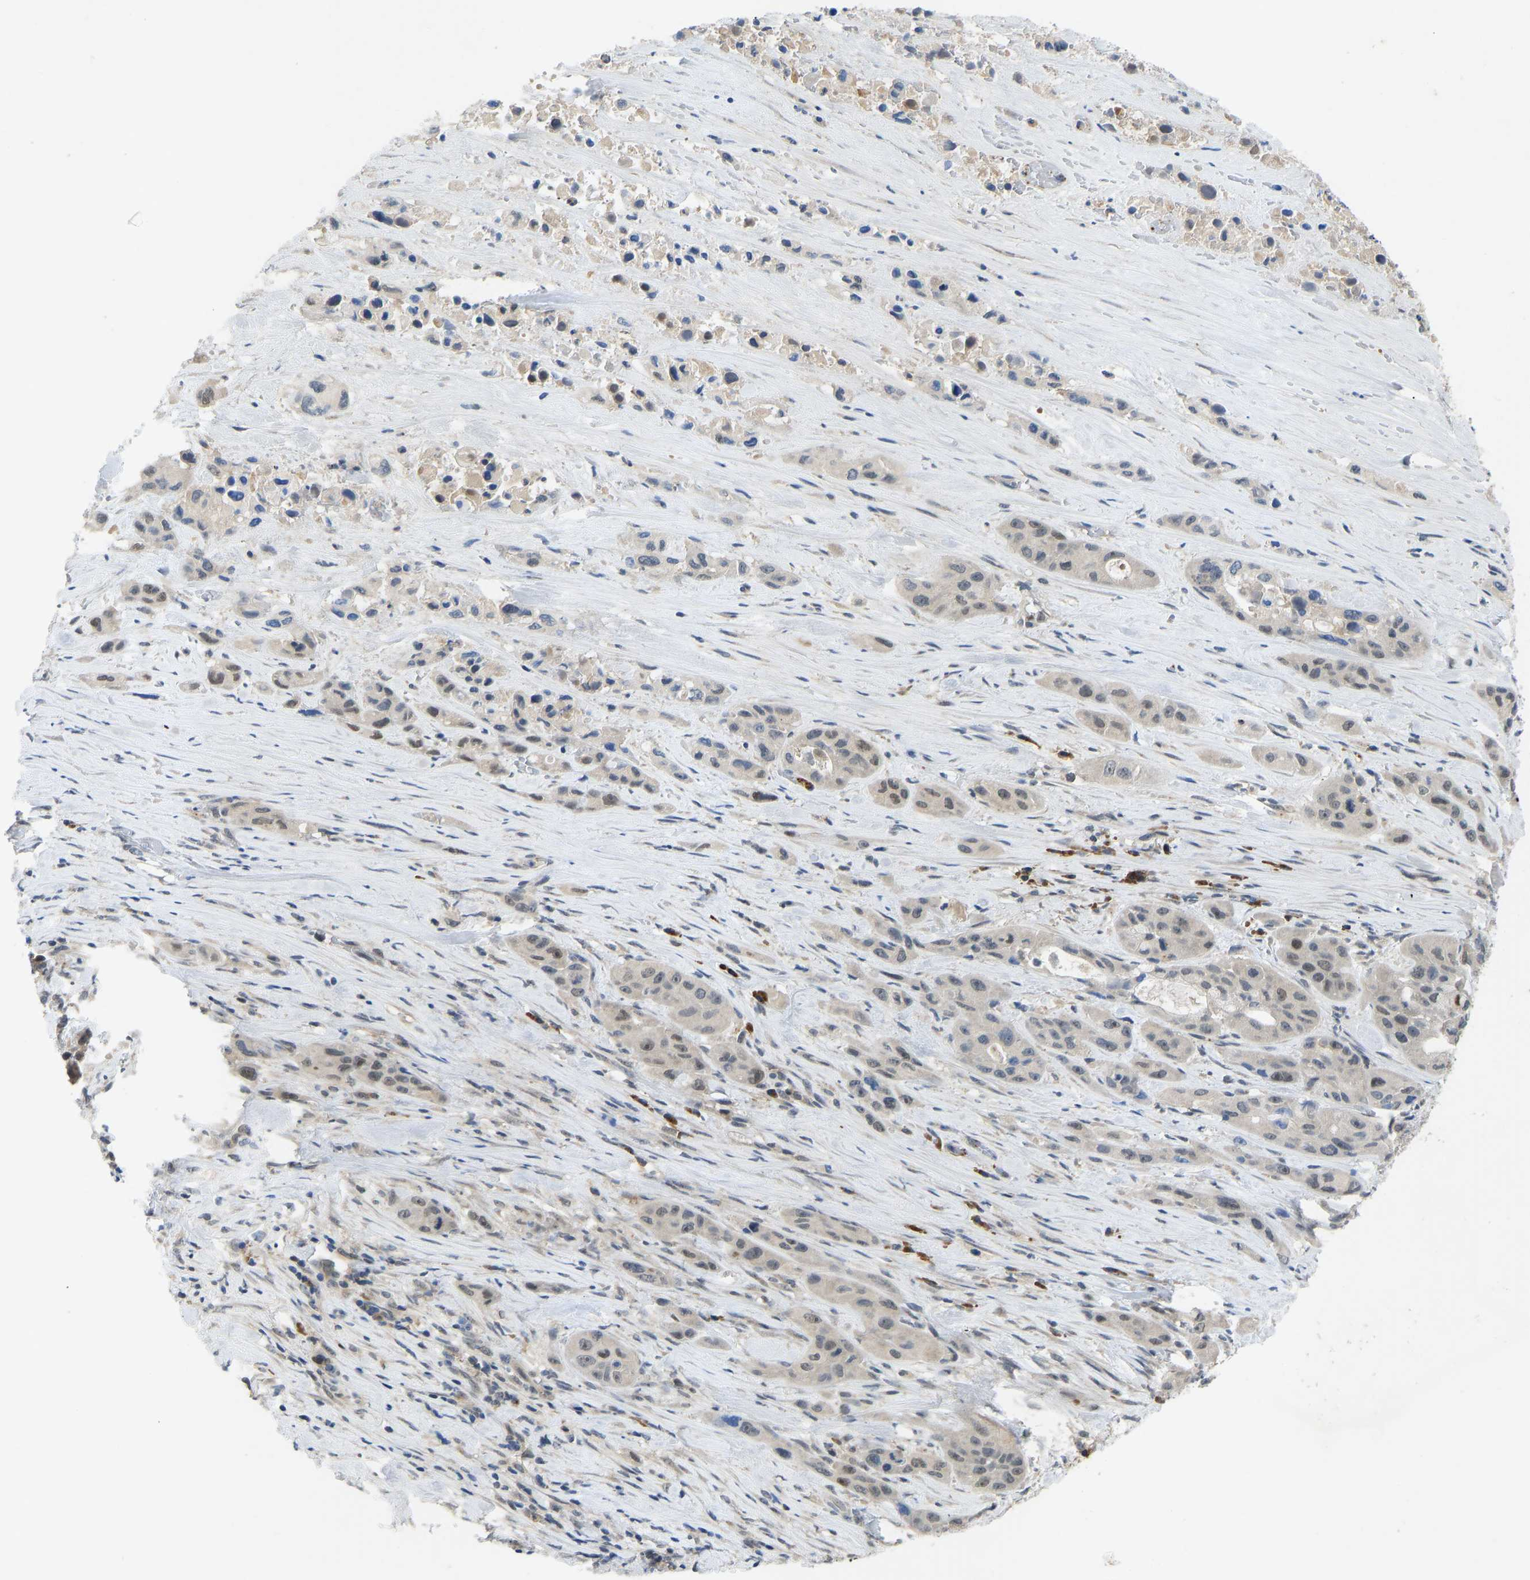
{"staining": {"intensity": "weak", "quantity": "25%-75%", "location": "nuclear"}, "tissue": "pancreatic cancer", "cell_type": "Tumor cells", "image_type": "cancer", "snomed": [{"axis": "morphology", "description": "Adenocarcinoma, NOS"}, {"axis": "topography", "description": "Pancreas"}], "caption": "Pancreatic cancer was stained to show a protein in brown. There is low levels of weak nuclear expression in approximately 25%-75% of tumor cells.", "gene": "ZNF251", "patient": {"sex": "male", "age": 53}}